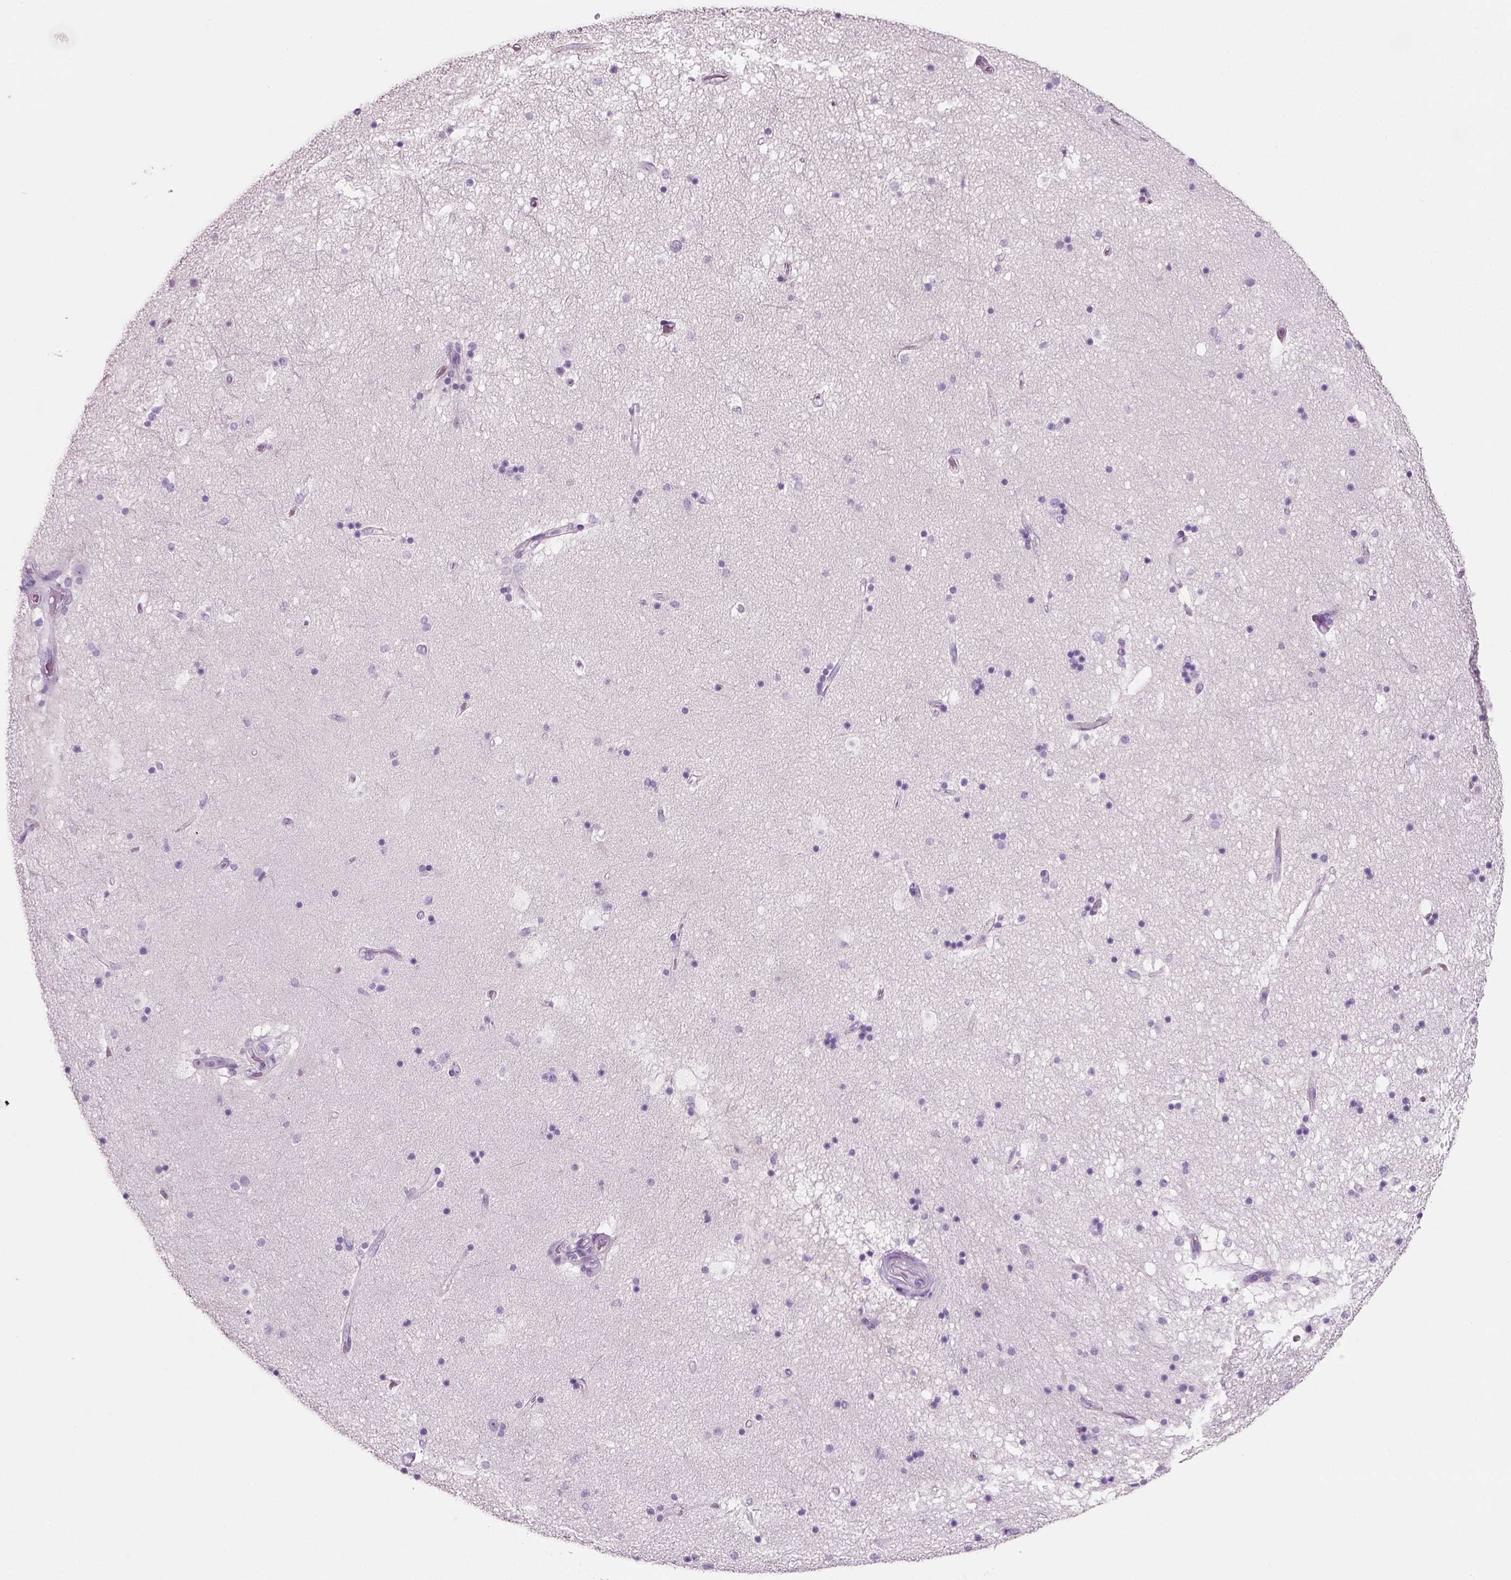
{"staining": {"intensity": "negative", "quantity": "none", "location": "none"}, "tissue": "hippocampus", "cell_type": "Glial cells", "image_type": "normal", "snomed": [{"axis": "morphology", "description": "Normal tissue, NOS"}, {"axis": "topography", "description": "Hippocampus"}], "caption": "Immunohistochemistry of normal human hippocampus demonstrates no expression in glial cells. Brightfield microscopy of immunohistochemistry (IHC) stained with DAB (3,3'-diaminobenzidine) (brown) and hematoxylin (blue), captured at high magnification.", "gene": "CD109", "patient": {"sex": "male", "age": 51}}